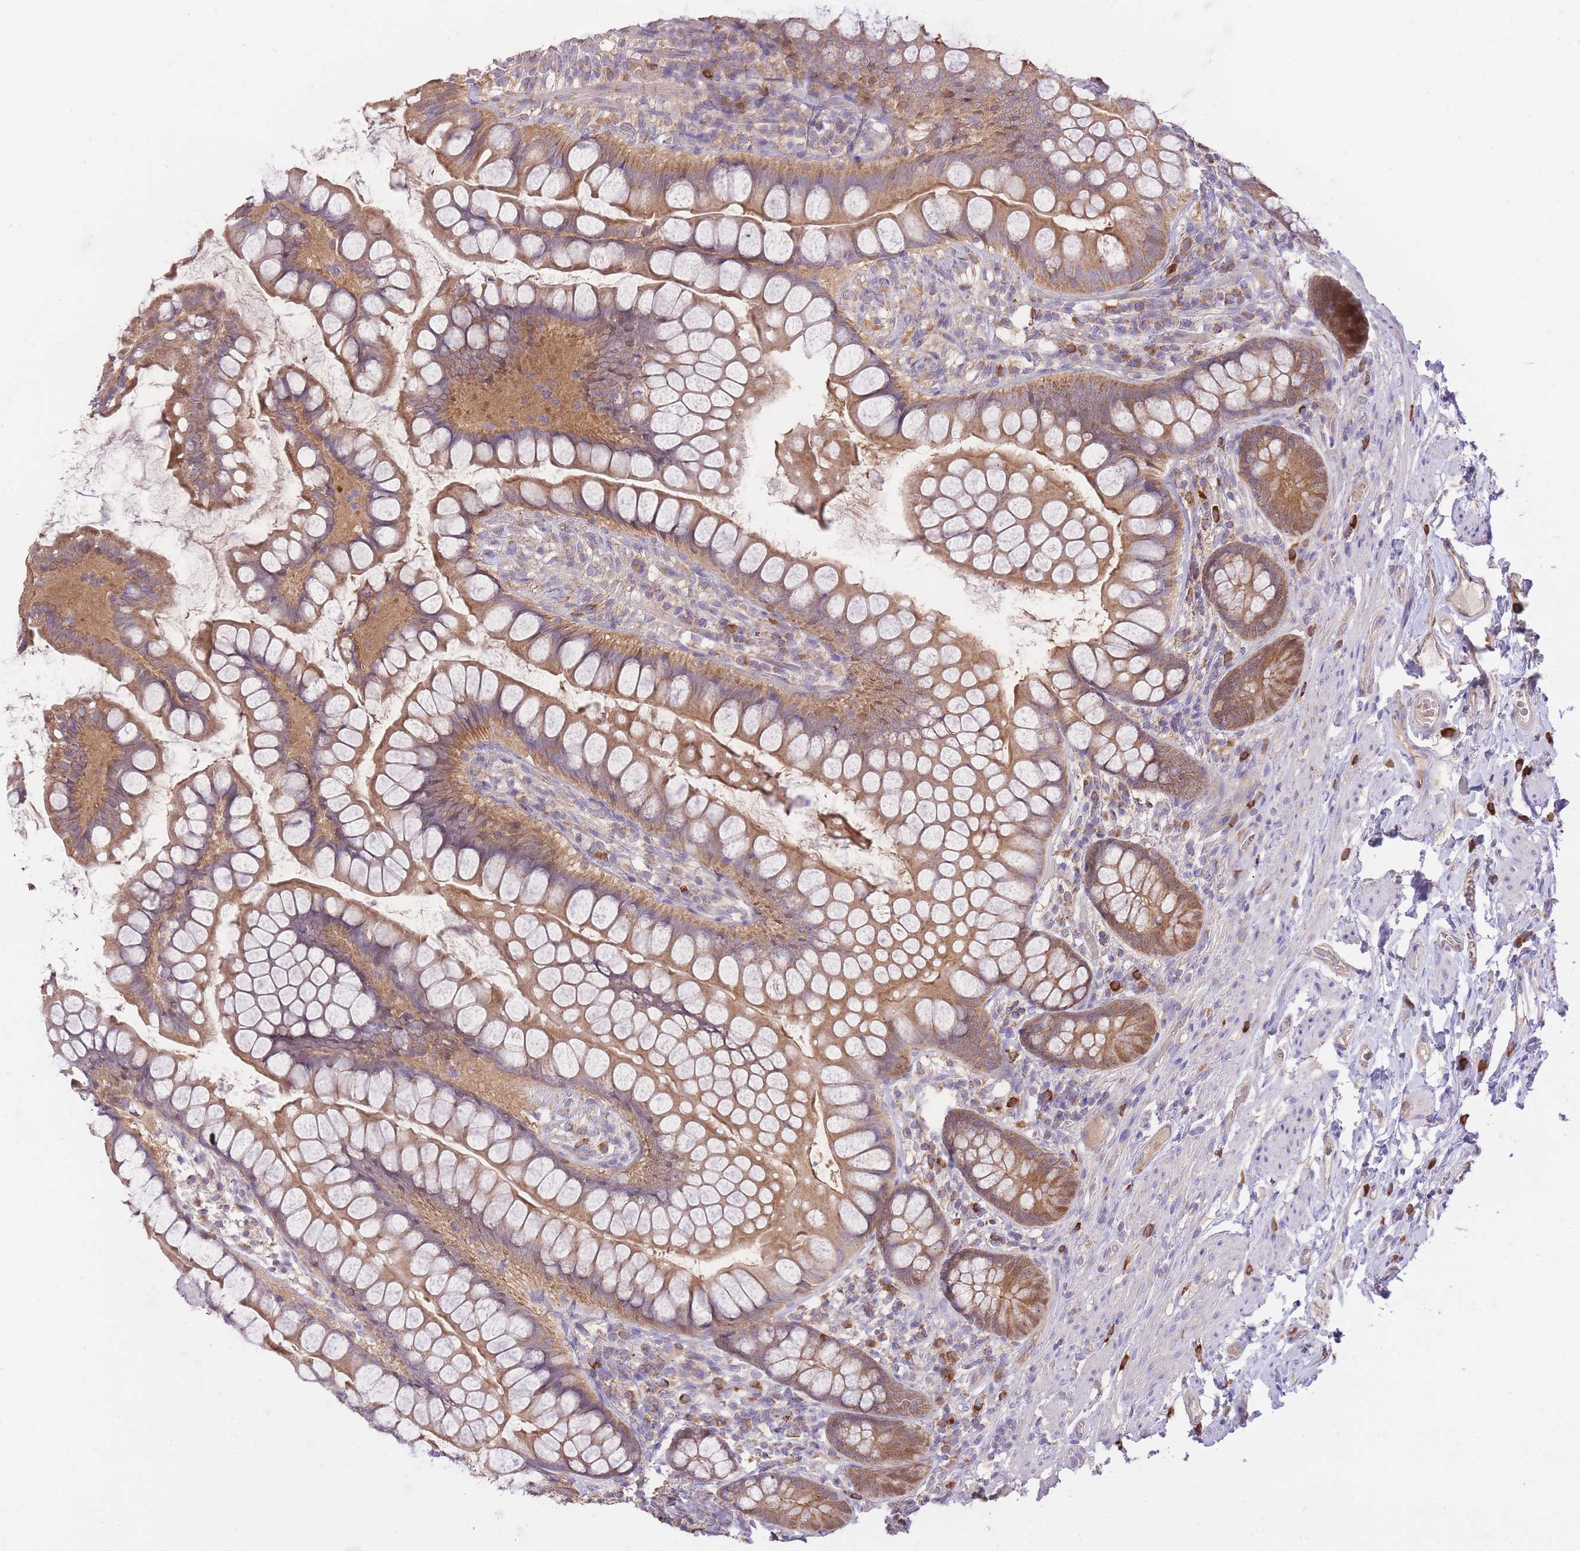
{"staining": {"intensity": "moderate", "quantity": ">75%", "location": "cytoplasmic/membranous"}, "tissue": "small intestine", "cell_type": "Glandular cells", "image_type": "normal", "snomed": [{"axis": "morphology", "description": "Normal tissue, NOS"}, {"axis": "topography", "description": "Small intestine"}], "caption": "Immunohistochemistry (DAB) staining of benign human small intestine displays moderate cytoplasmic/membranous protein positivity in approximately >75% of glandular cells. Using DAB (brown) and hematoxylin (blue) stains, captured at high magnification using brightfield microscopy.", "gene": "PREP", "patient": {"sex": "male", "age": 70}}